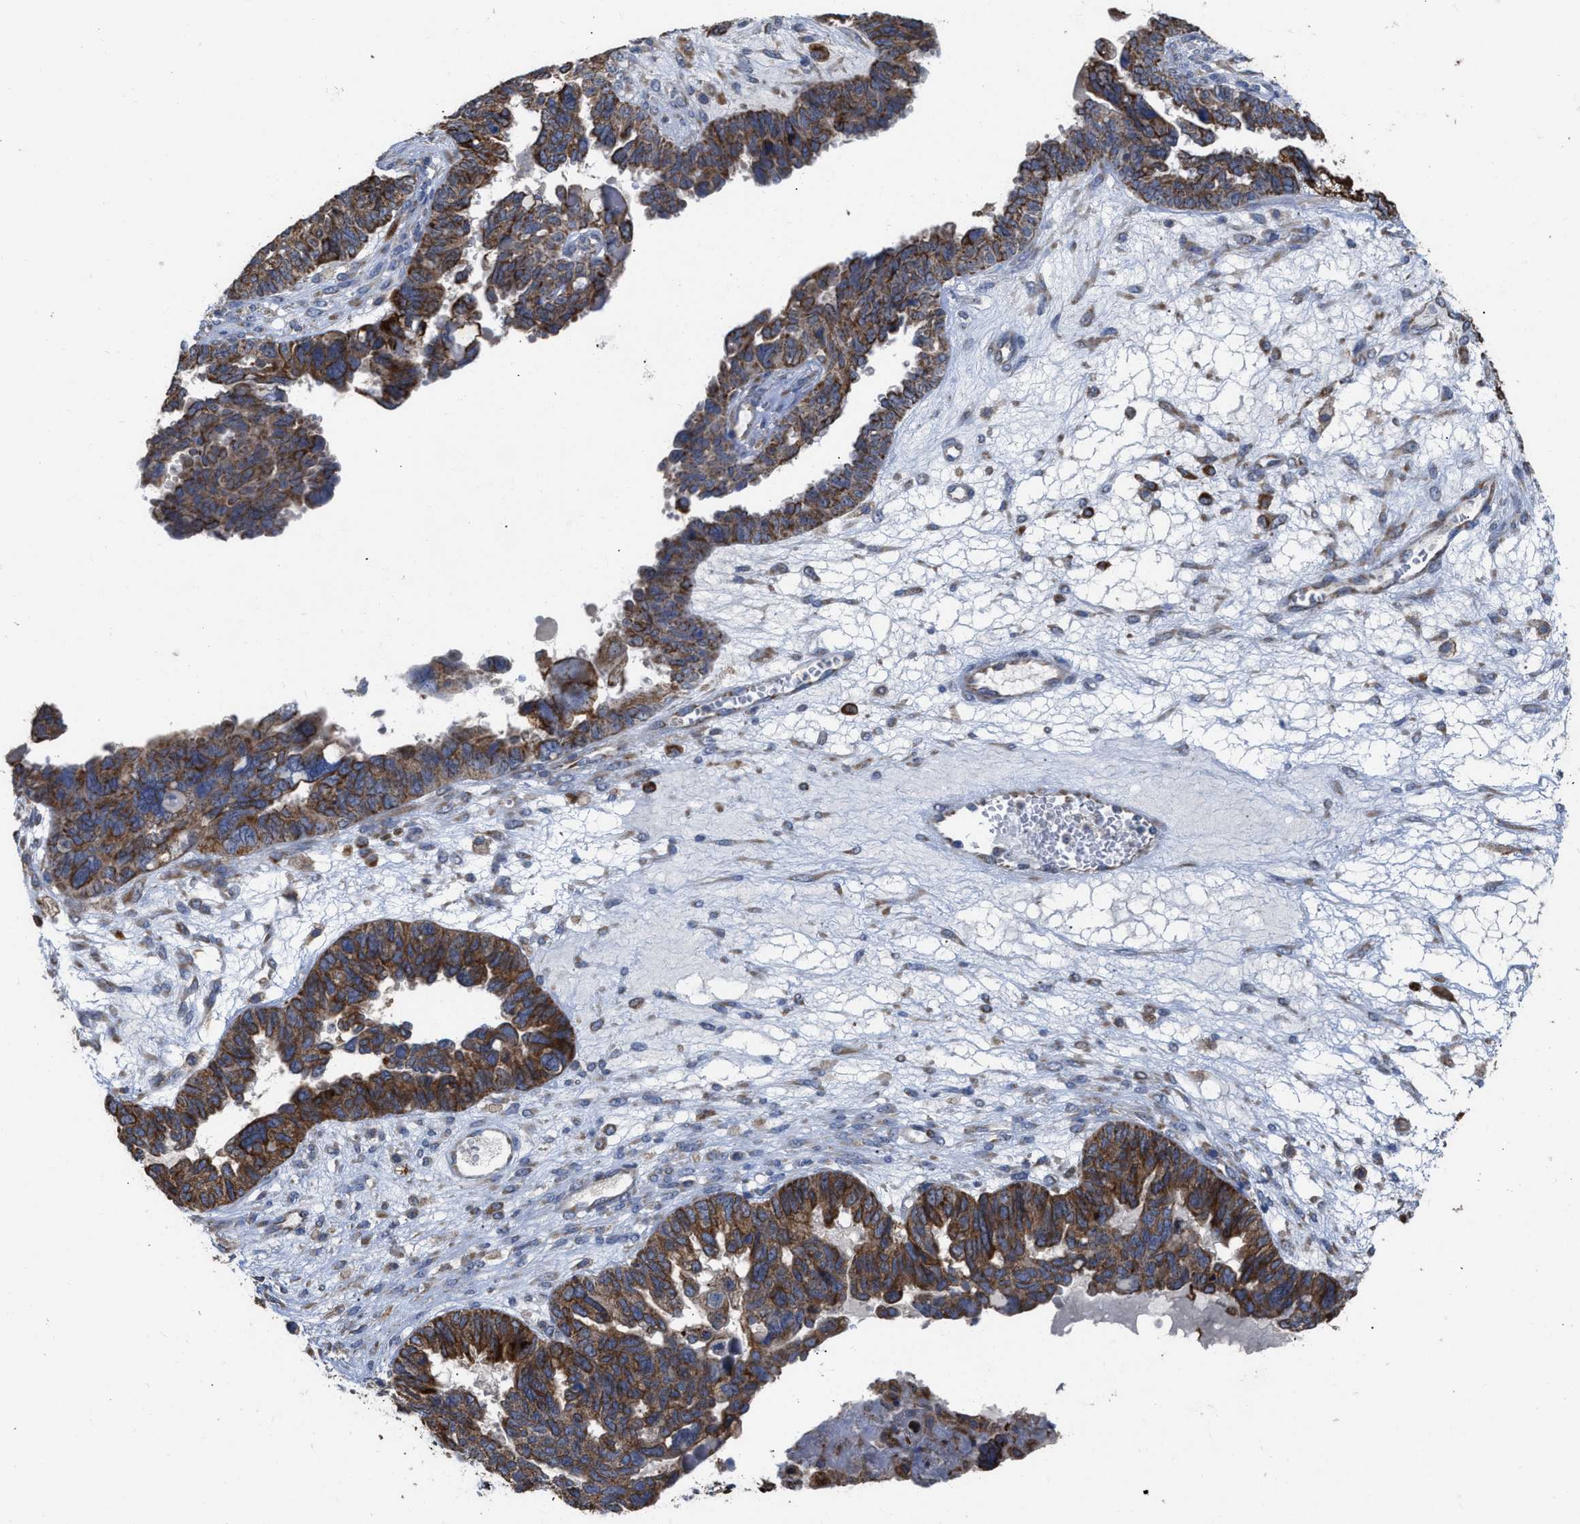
{"staining": {"intensity": "moderate", "quantity": ">75%", "location": "cytoplasmic/membranous"}, "tissue": "ovarian cancer", "cell_type": "Tumor cells", "image_type": "cancer", "snomed": [{"axis": "morphology", "description": "Cystadenocarcinoma, serous, NOS"}, {"axis": "topography", "description": "Ovary"}], "caption": "Human ovarian serous cystadenocarcinoma stained with a protein marker reveals moderate staining in tumor cells.", "gene": "AK2", "patient": {"sex": "female", "age": 79}}